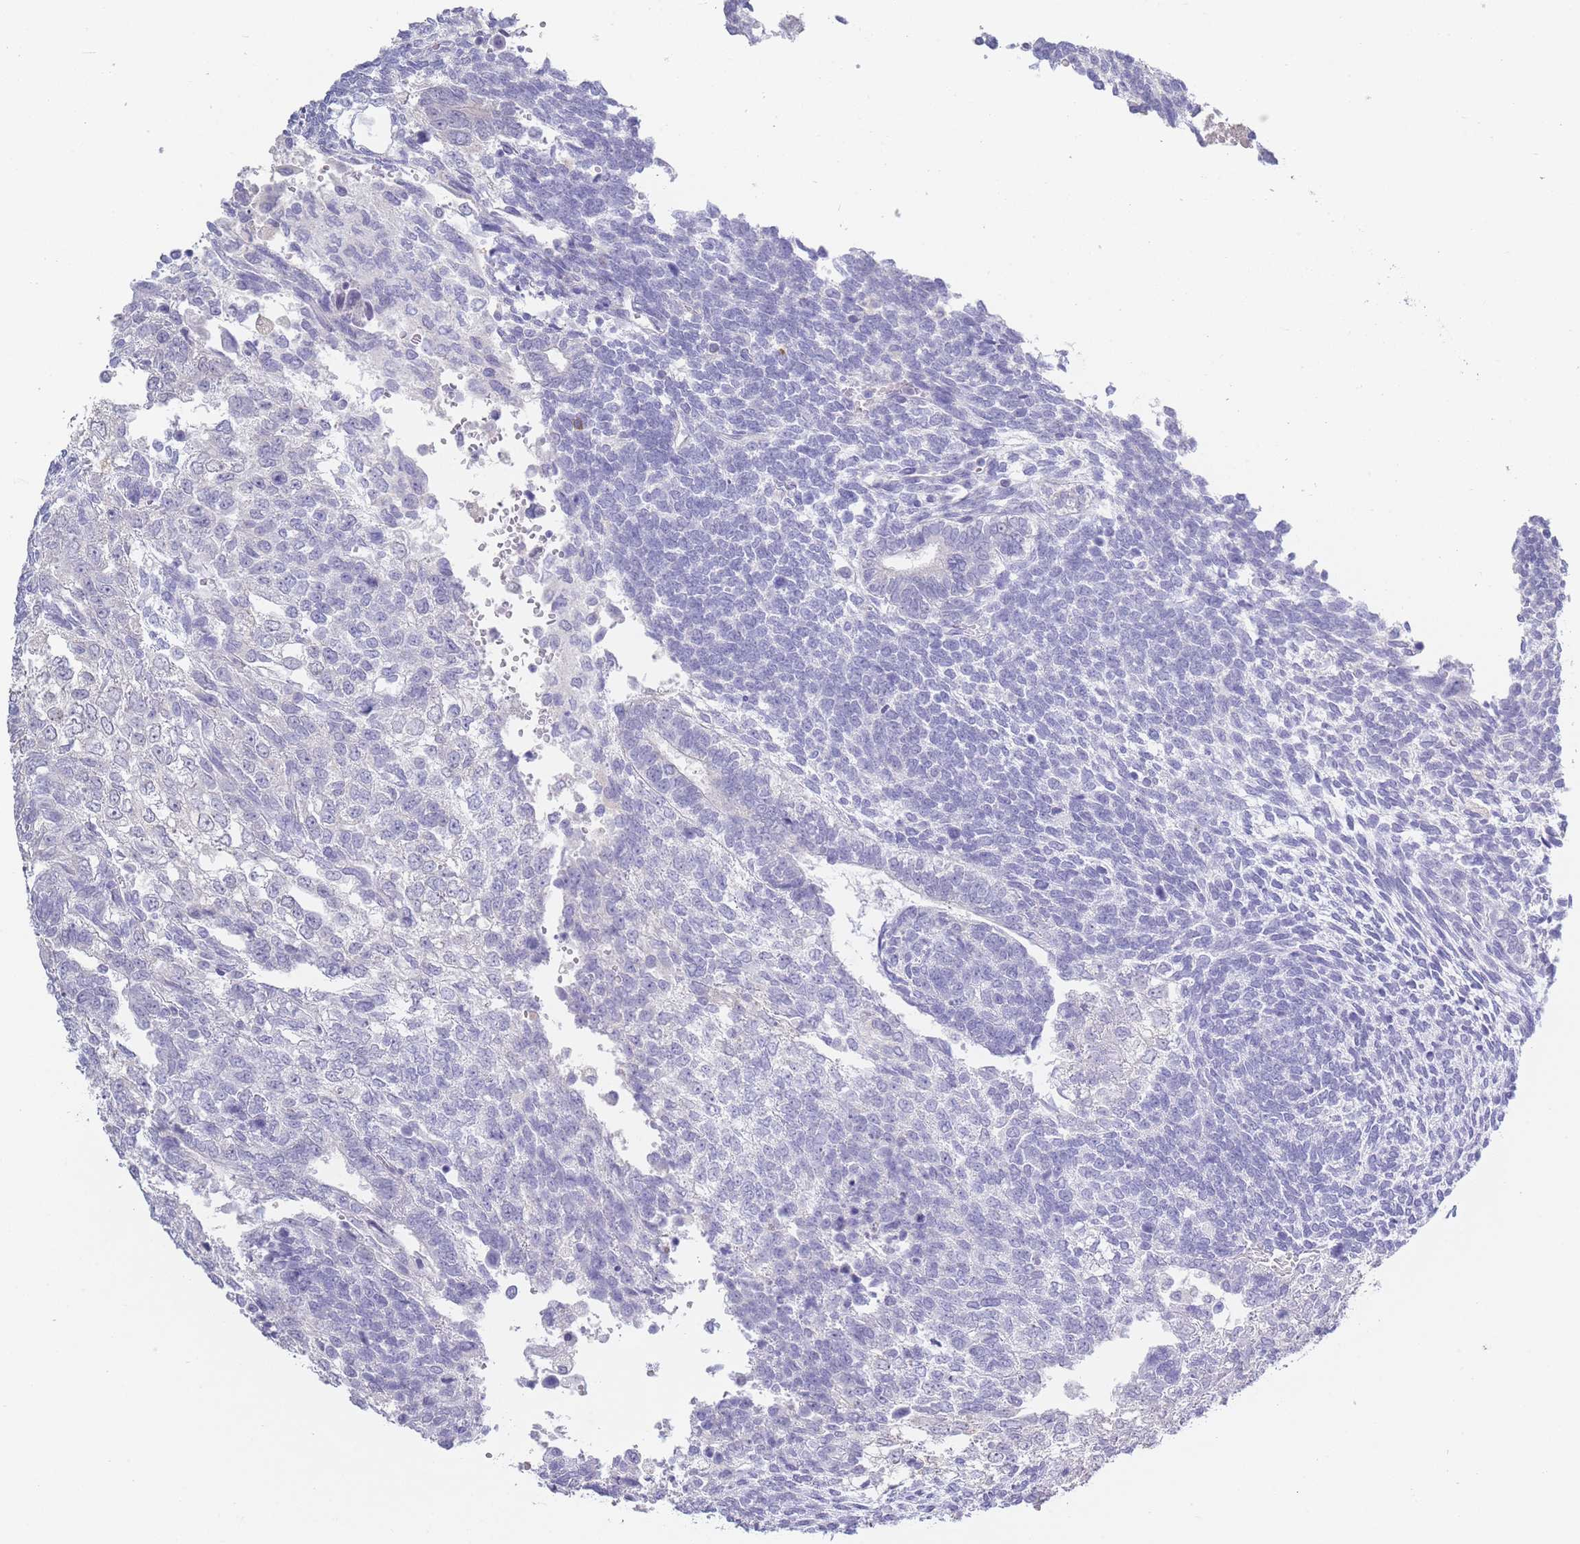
{"staining": {"intensity": "negative", "quantity": "none", "location": "none"}, "tissue": "testis cancer", "cell_type": "Tumor cells", "image_type": "cancer", "snomed": [{"axis": "morphology", "description": "Carcinoma, Embryonal, NOS"}, {"axis": "topography", "description": "Testis"}], "caption": "An immunohistochemistry micrograph of testis cancer (embryonal carcinoma) is shown. There is no staining in tumor cells of testis cancer (embryonal carcinoma). (DAB (3,3'-diaminobenzidine) immunohistochemistry (IHC) with hematoxylin counter stain).", "gene": "CD37", "patient": {"sex": "male", "age": 23}}